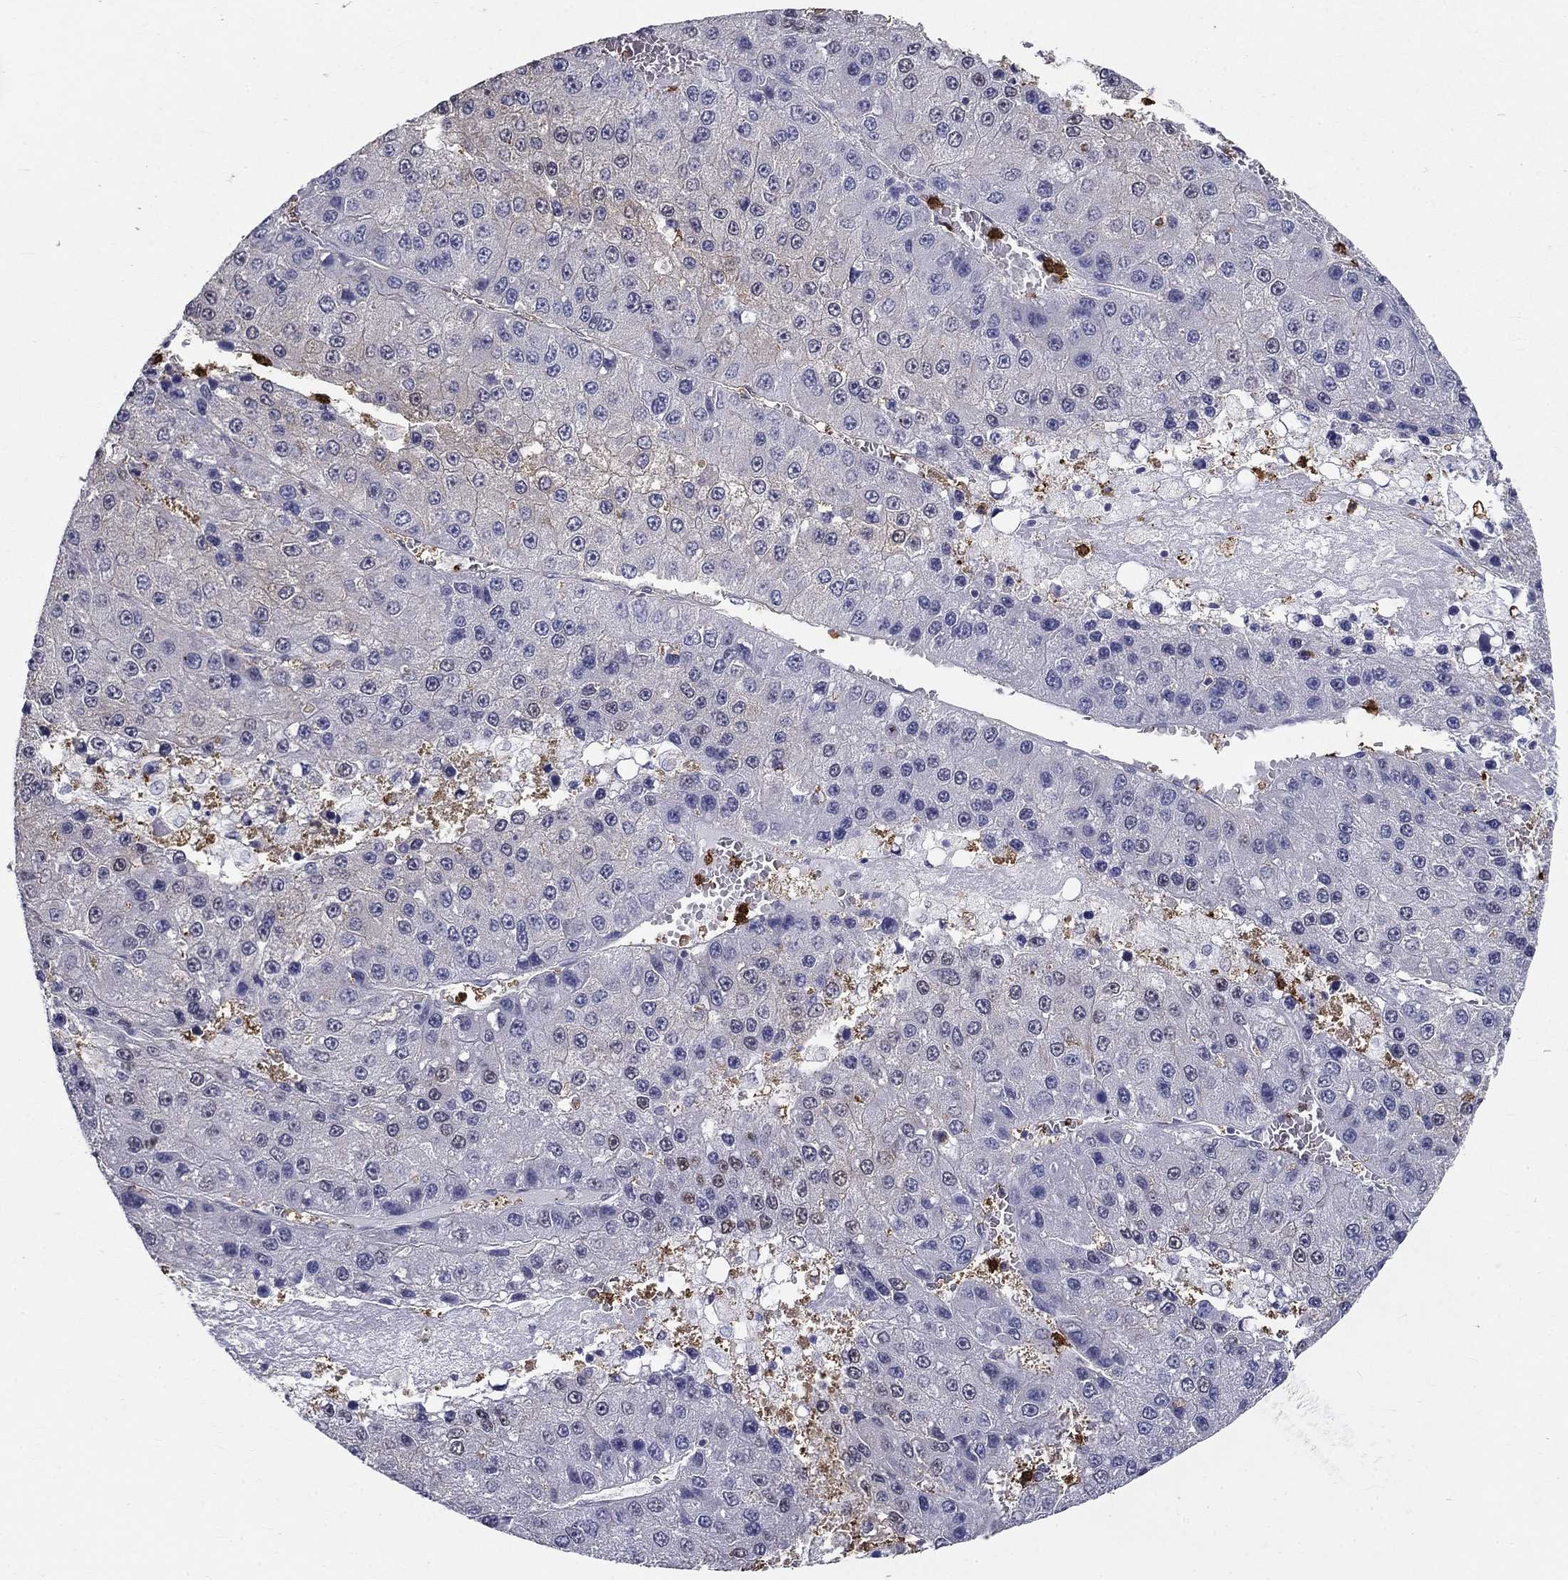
{"staining": {"intensity": "negative", "quantity": "none", "location": "none"}, "tissue": "liver cancer", "cell_type": "Tumor cells", "image_type": "cancer", "snomed": [{"axis": "morphology", "description": "Carcinoma, Hepatocellular, NOS"}, {"axis": "topography", "description": "Liver"}], "caption": "A high-resolution image shows IHC staining of liver cancer (hepatocellular carcinoma), which shows no significant staining in tumor cells. (DAB (3,3'-diaminobenzidine) immunohistochemistry with hematoxylin counter stain).", "gene": "IGSF8", "patient": {"sex": "female", "age": 73}}